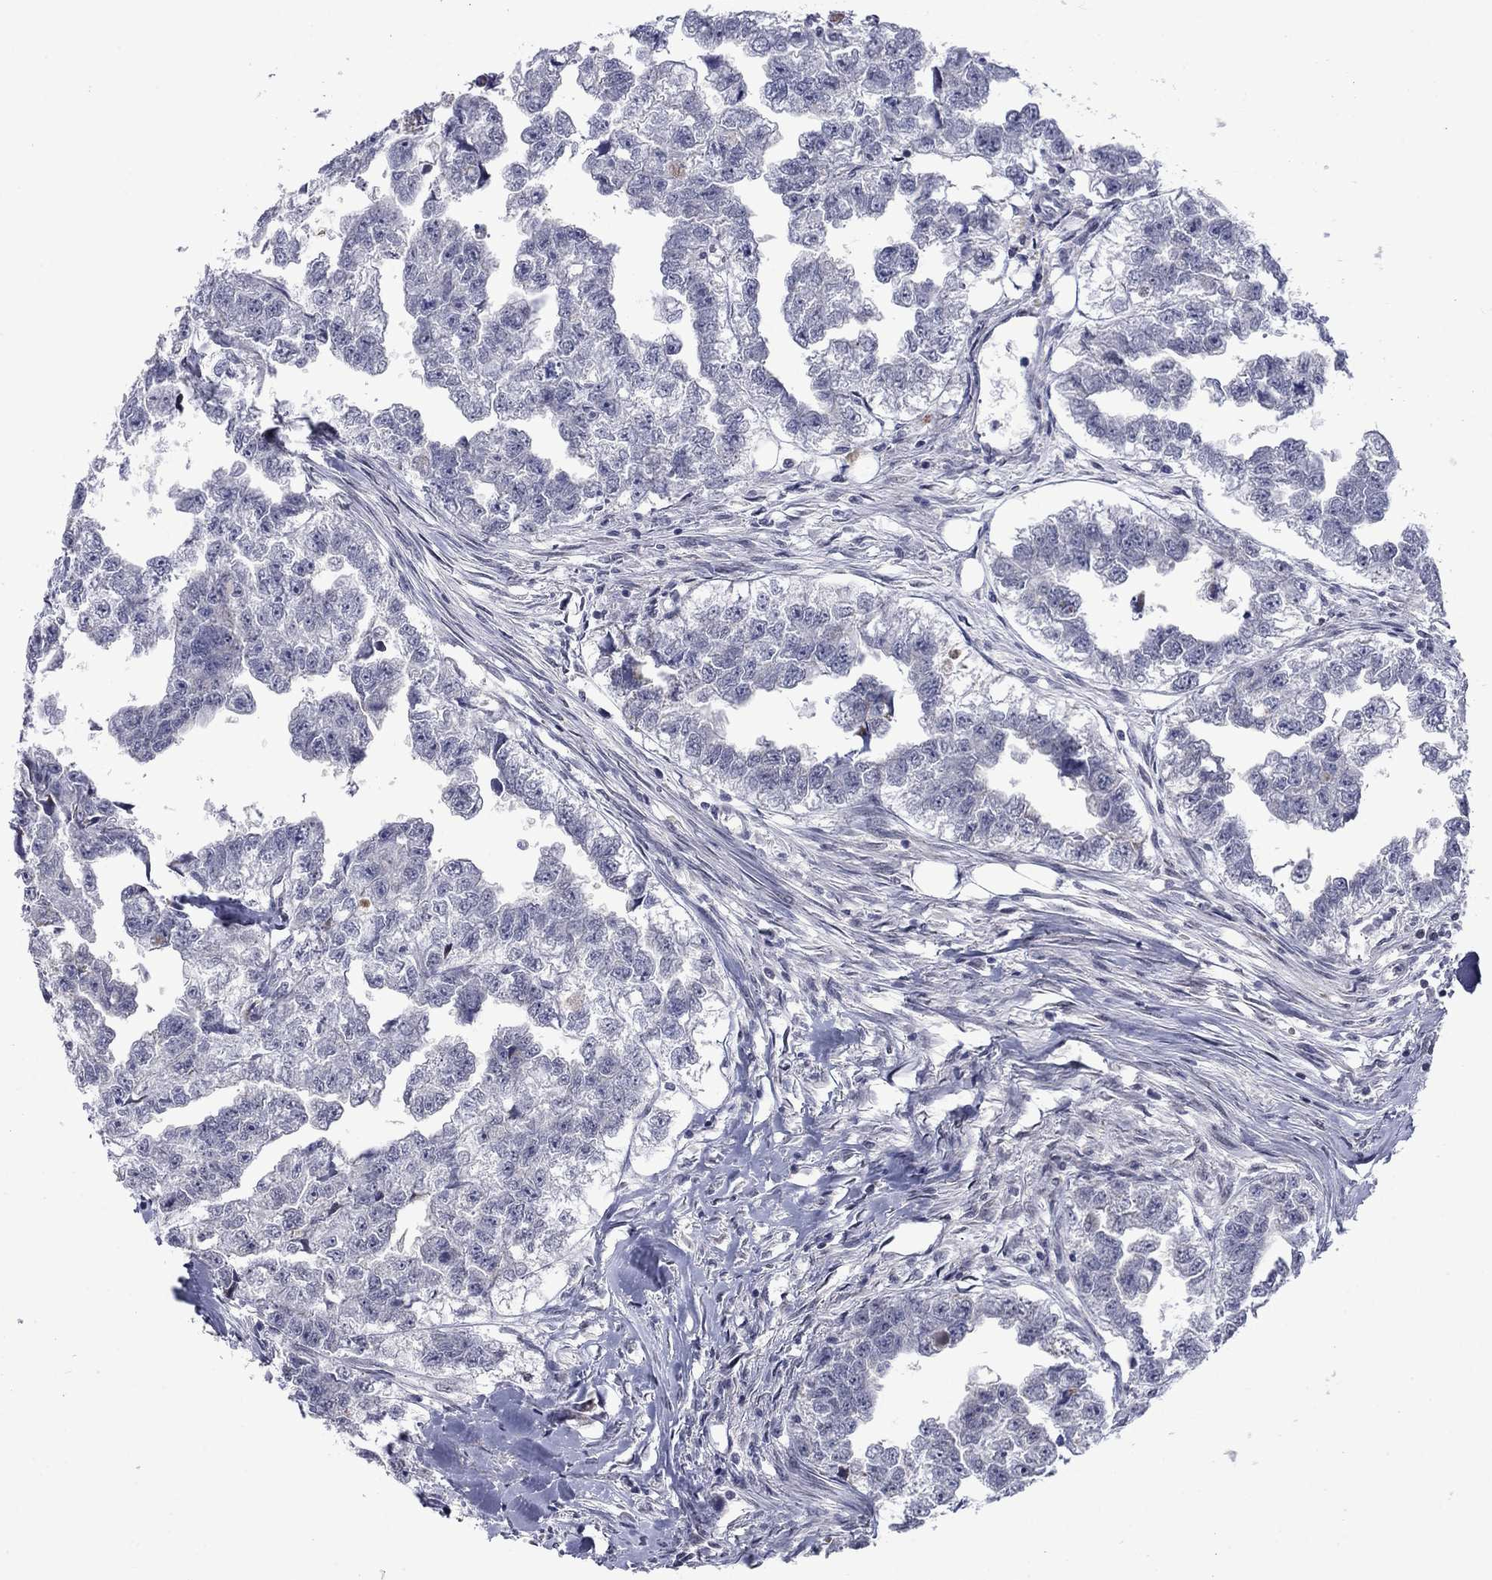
{"staining": {"intensity": "negative", "quantity": "none", "location": "none"}, "tissue": "testis cancer", "cell_type": "Tumor cells", "image_type": "cancer", "snomed": [{"axis": "morphology", "description": "Carcinoma, Embryonal, NOS"}, {"axis": "morphology", "description": "Teratoma, malignant, NOS"}, {"axis": "topography", "description": "Testis"}], "caption": "Testis malignant teratoma was stained to show a protein in brown. There is no significant expression in tumor cells.", "gene": "KCNJ16", "patient": {"sex": "male", "age": 44}}